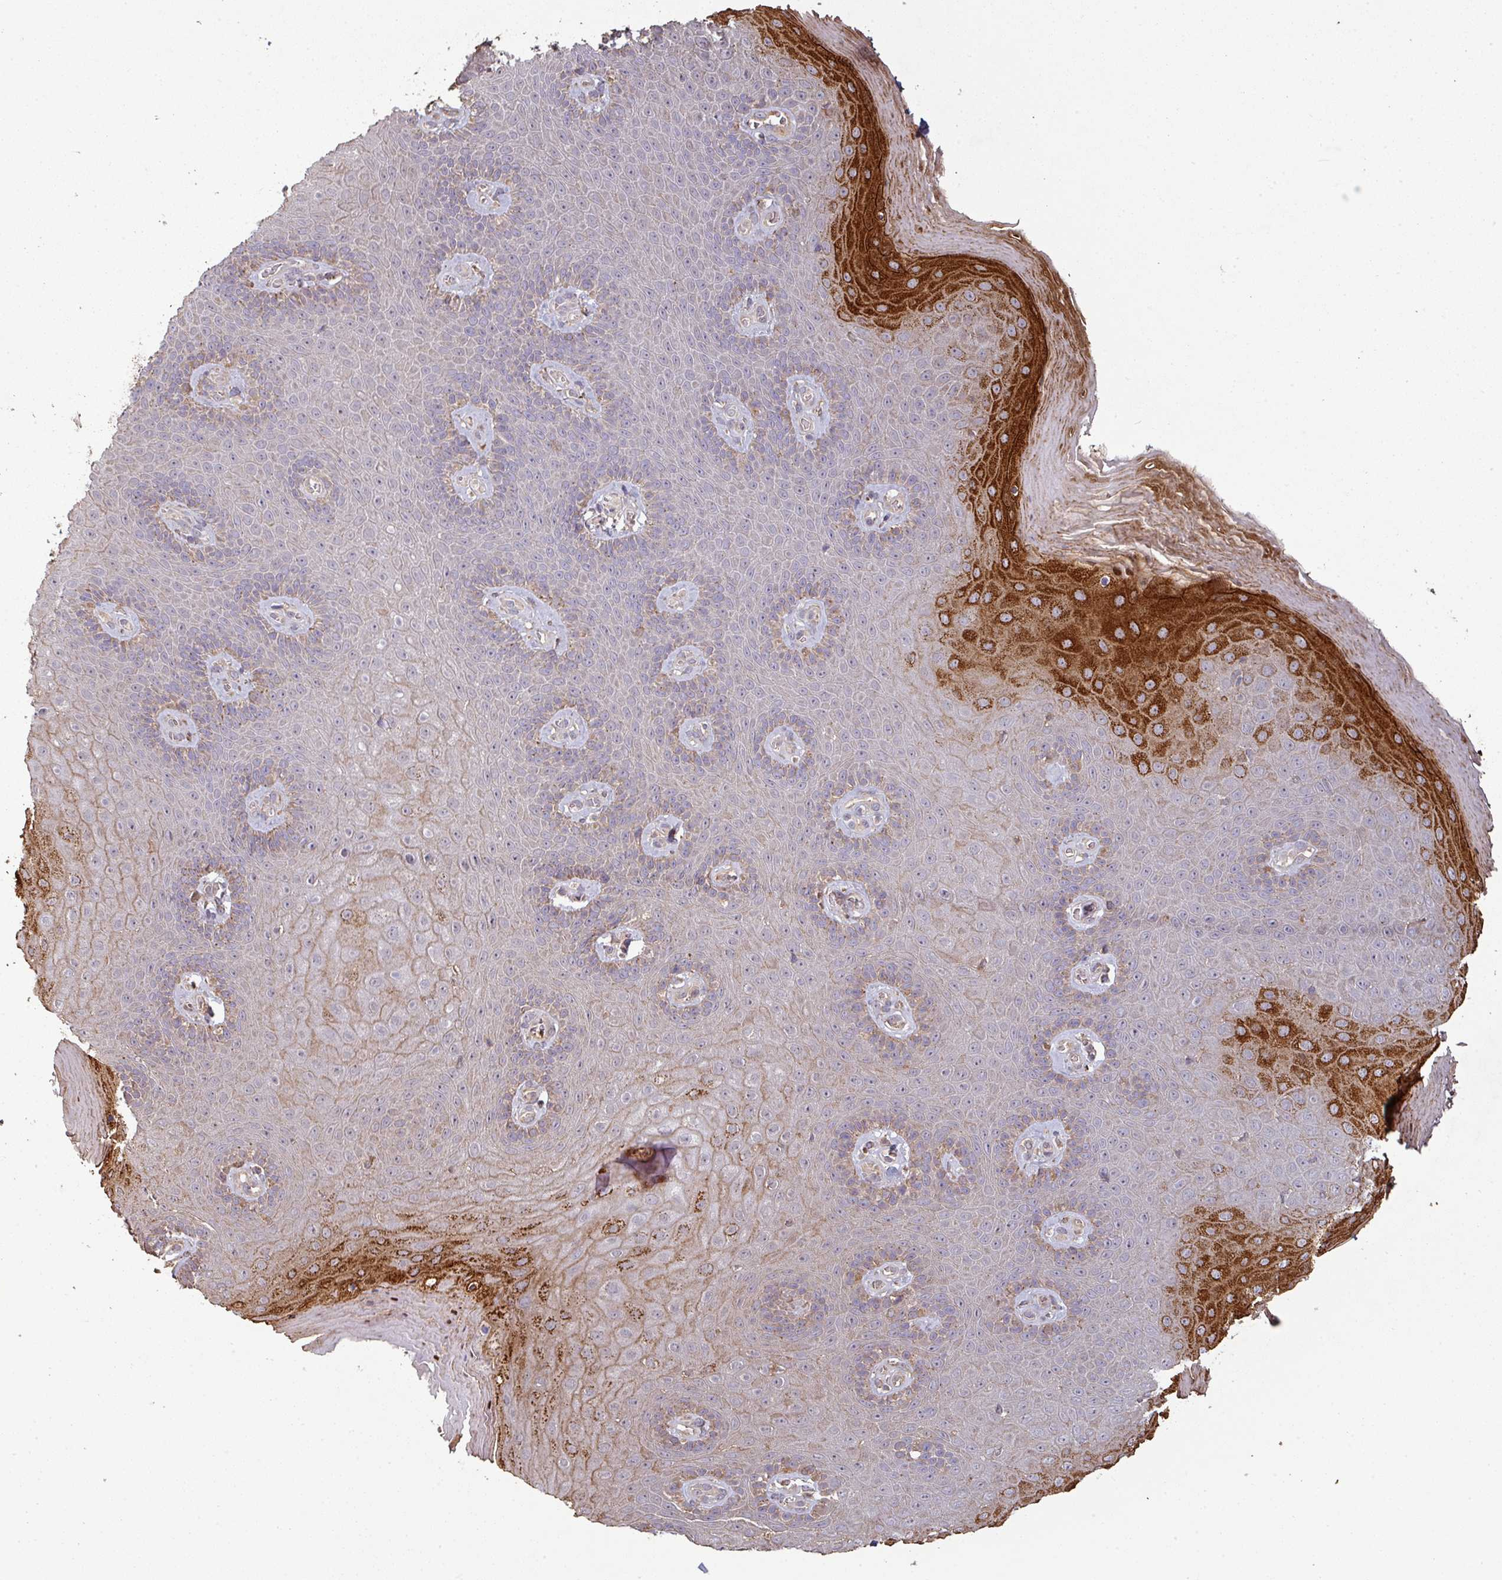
{"staining": {"intensity": "strong", "quantity": "<25%", "location": "cytoplasmic/membranous"}, "tissue": "skin", "cell_type": "Epidermal cells", "image_type": "normal", "snomed": [{"axis": "morphology", "description": "Normal tissue, NOS"}, {"axis": "topography", "description": "Anal"}, {"axis": "topography", "description": "Peripheral nerve tissue"}], "caption": "Epidermal cells show strong cytoplasmic/membranous positivity in approximately <25% of cells in unremarkable skin. Ihc stains the protein in brown and the nuclei are stained blue.", "gene": "ISLR", "patient": {"sex": "male", "age": 53}}